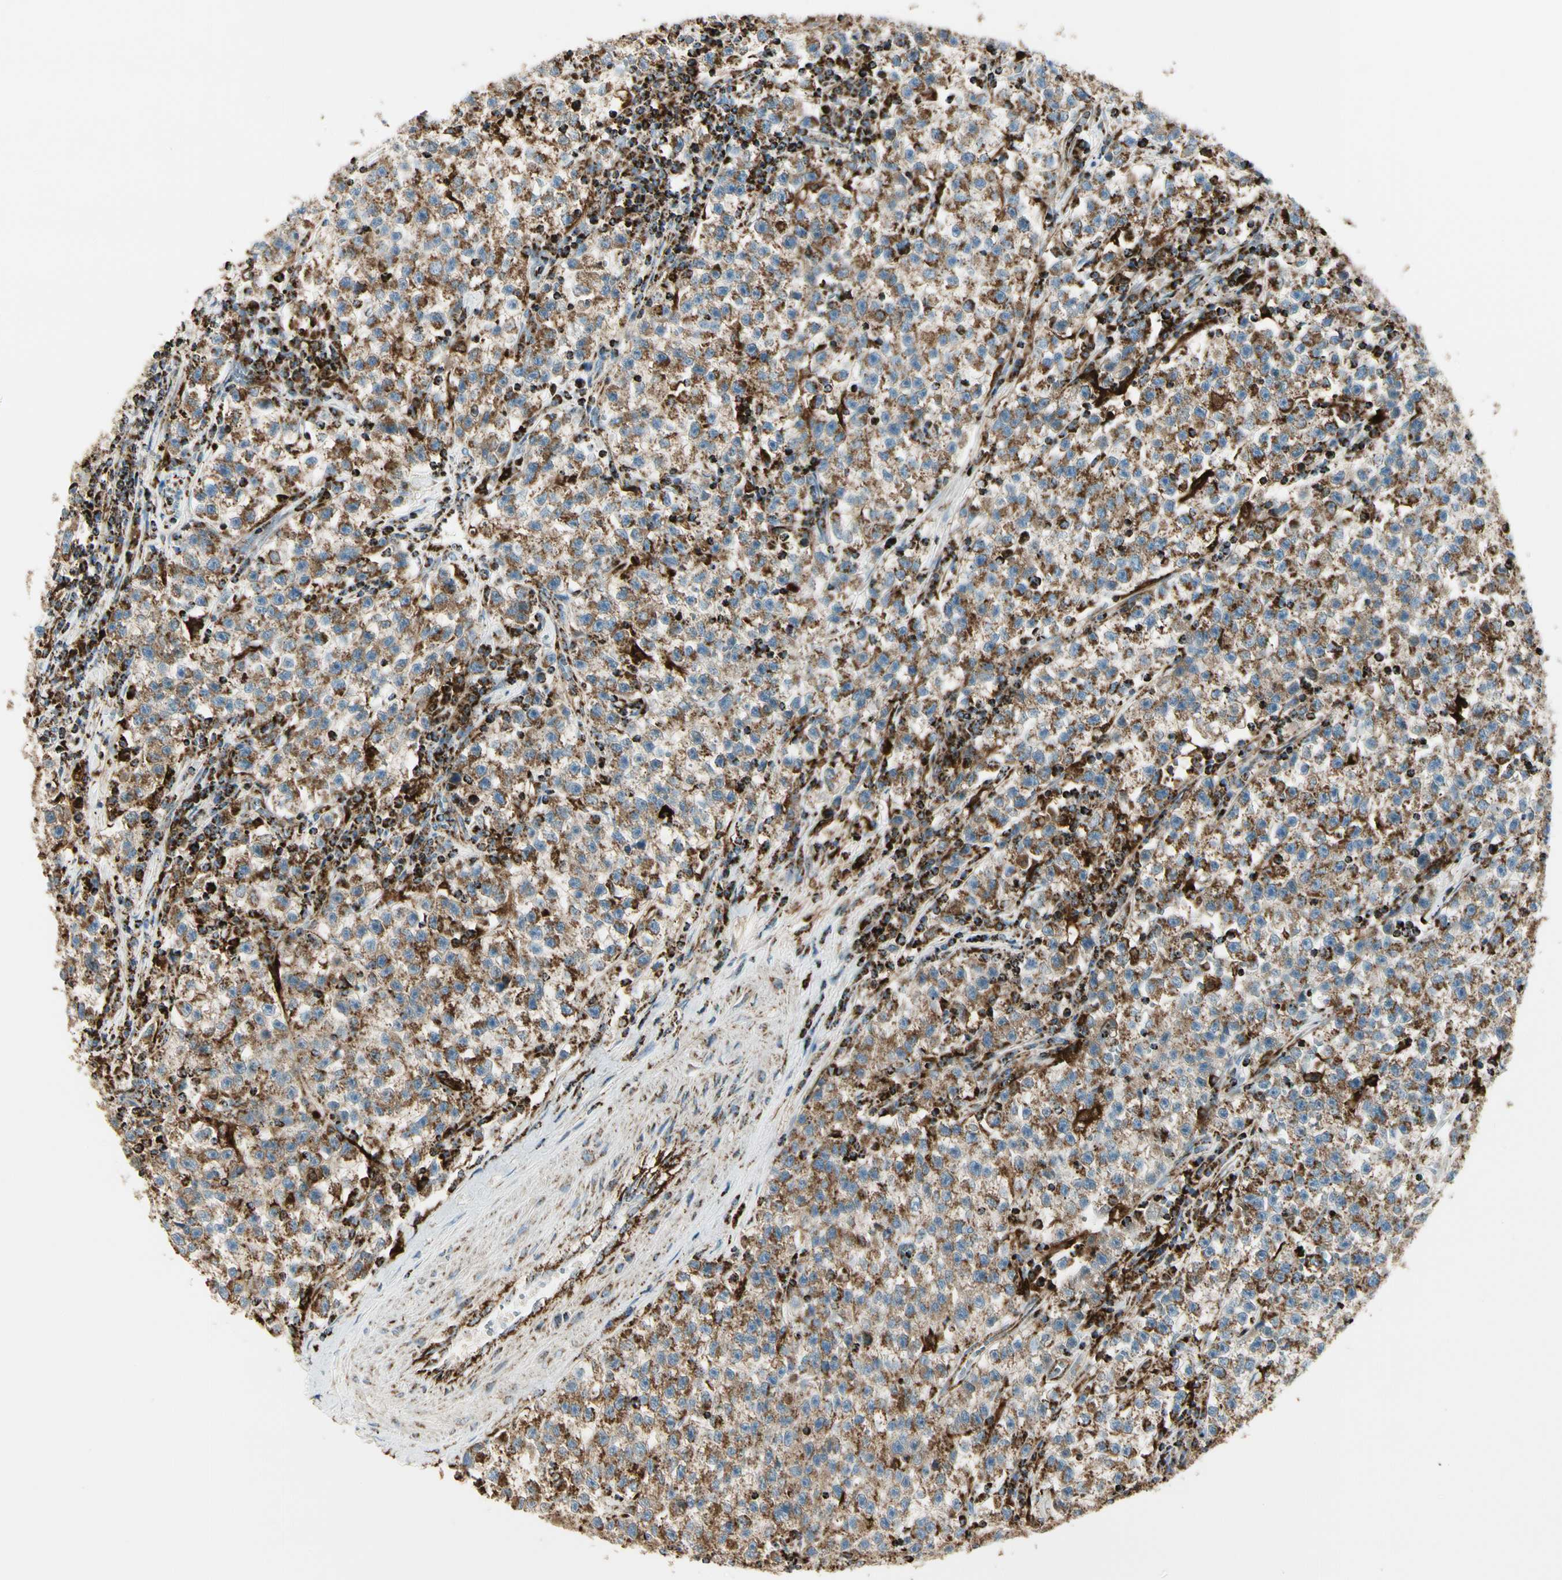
{"staining": {"intensity": "moderate", "quantity": ">75%", "location": "cytoplasmic/membranous"}, "tissue": "testis cancer", "cell_type": "Tumor cells", "image_type": "cancer", "snomed": [{"axis": "morphology", "description": "Seminoma, NOS"}, {"axis": "topography", "description": "Testis"}], "caption": "Protein staining shows moderate cytoplasmic/membranous staining in about >75% of tumor cells in testis cancer (seminoma).", "gene": "ME2", "patient": {"sex": "male", "age": 22}}